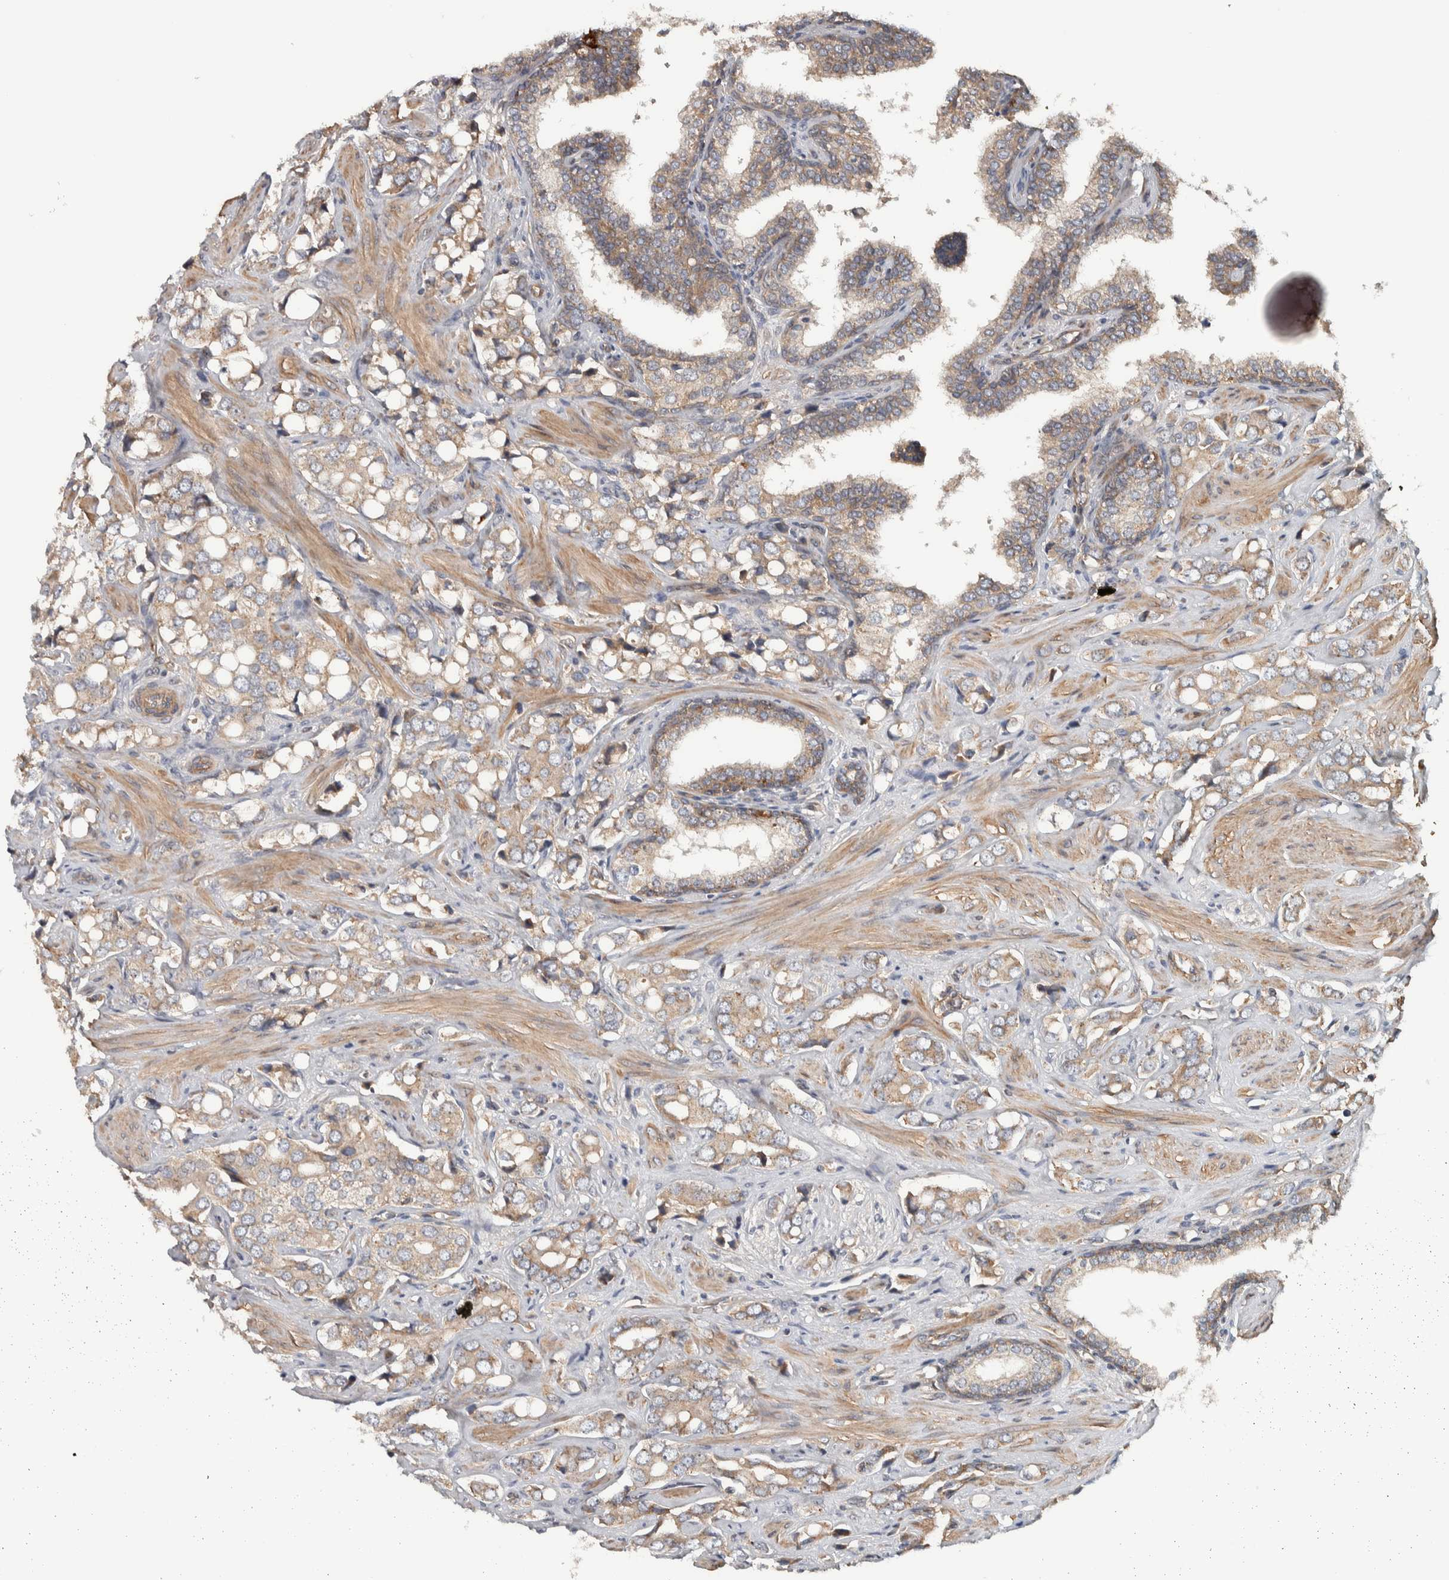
{"staining": {"intensity": "weak", "quantity": ">75%", "location": "cytoplasmic/membranous"}, "tissue": "prostate cancer", "cell_type": "Tumor cells", "image_type": "cancer", "snomed": [{"axis": "morphology", "description": "Adenocarcinoma, High grade"}, {"axis": "topography", "description": "Prostate"}], "caption": "This is a micrograph of immunohistochemistry (IHC) staining of prostate adenocarcinoma (high-grade), which shows weak positivity in the cytoplasmic/membranous of tumor cells.", "gene": "CHMP4C", "patient": {"sex": "male", "age": 52}}